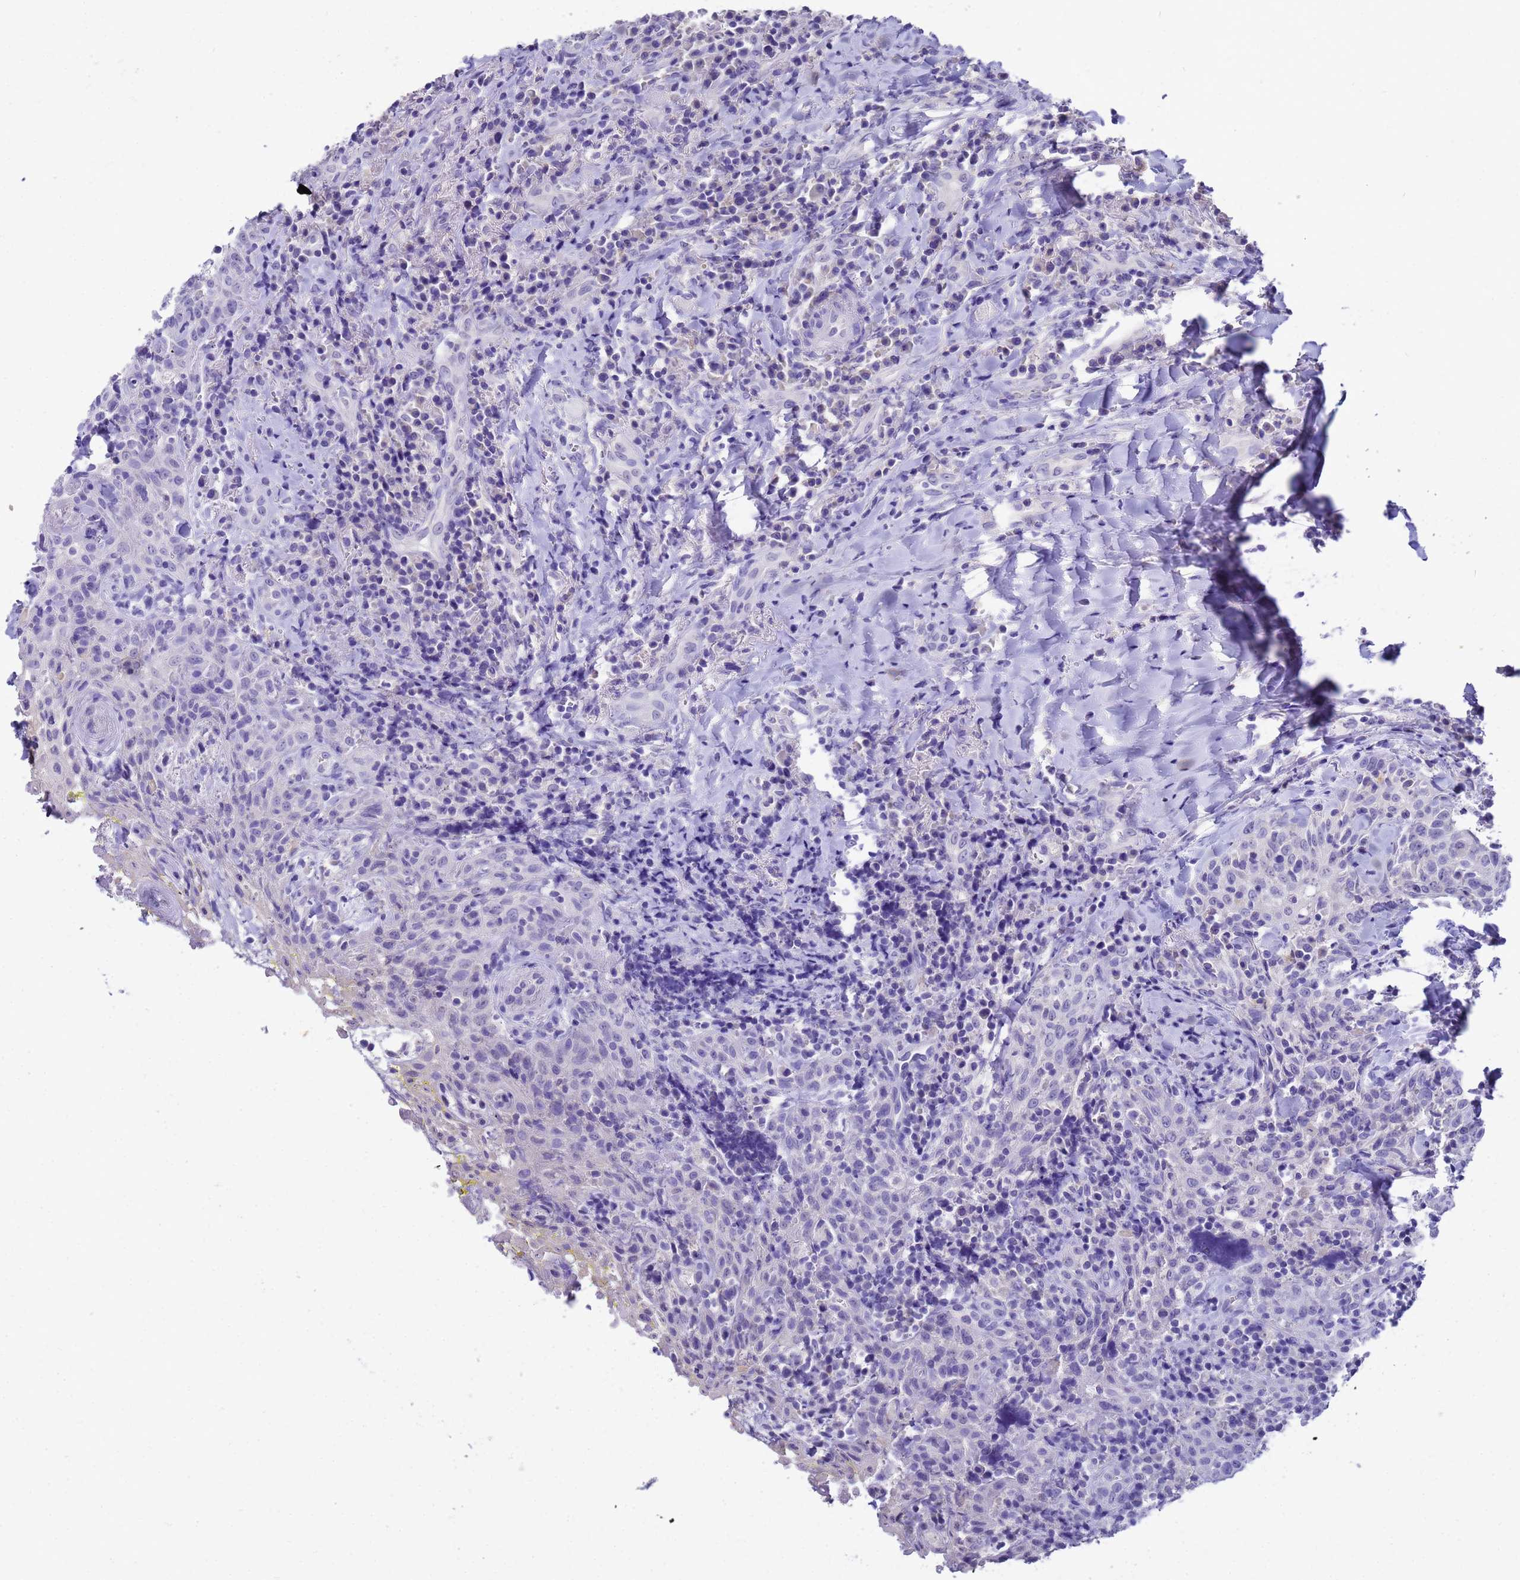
{"staining": {"intensity": "negative", "quantity": "none", "location": "none"}, "tissue": "head and neck cancer", "cell_type": "Tumor cells", "image_type": "cancer", "snomed": [{"axis": "morphology", "description": "Squamous cell carcinoma, NOS"}, {"axis": "topography", "description": "Head-Neck"}], "caption": "Tumor cells are negative for protein expression in human head and neck cancer (squamous cell carcinoma).", "gene": "MS4A13", "patient": {"sex": "female", "age": 70}}